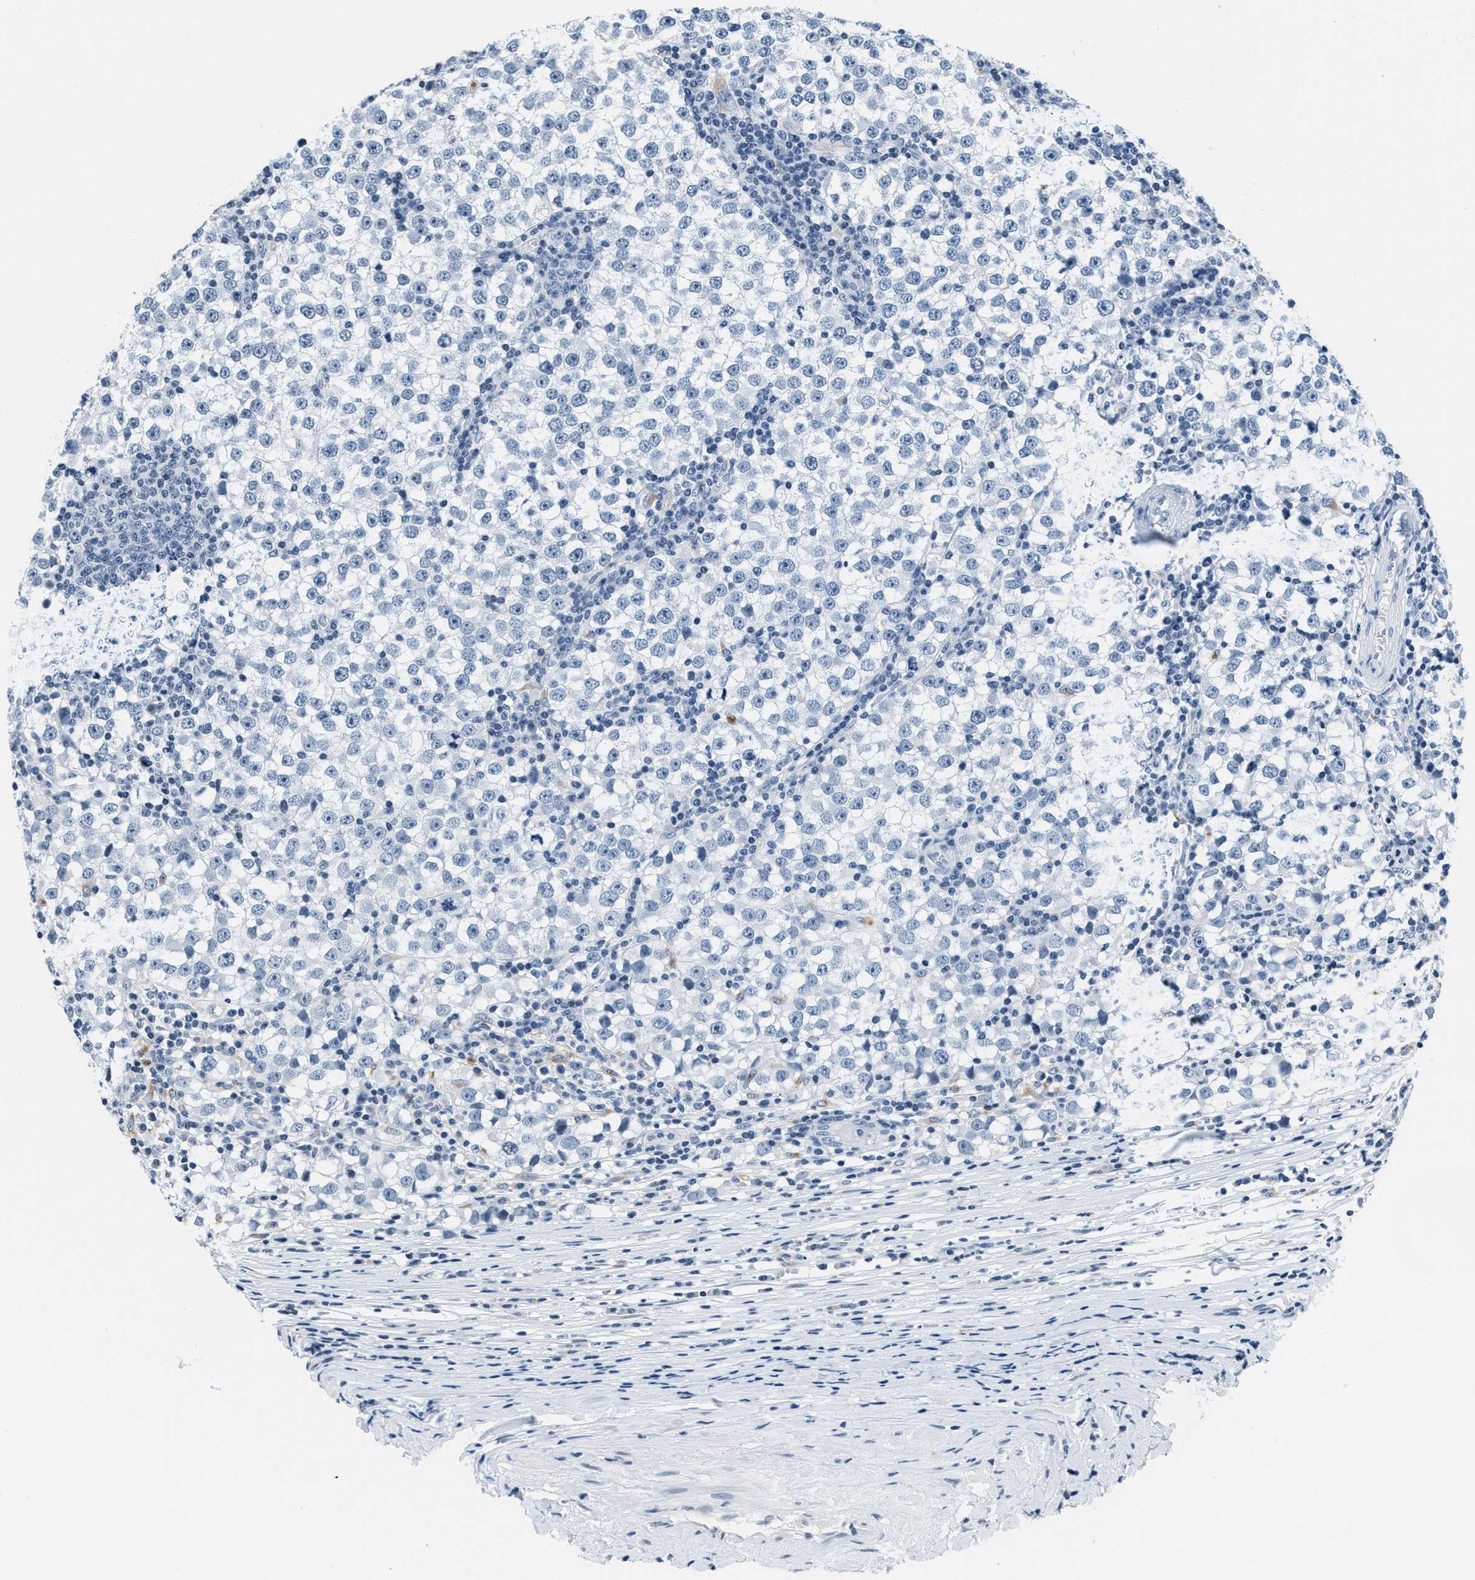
{"staining": {"intensity": "negative", "quantity": "none", "location": "none"}, "tissue": "testis cancer", "cell_type": "Tumor cells", "image_type": "cancer", "snomed": [{"axis": "morphology", "description": "Seminoma, NOS"}, {"axis": "topography", "description": "Testis"}], "caption": "Testis cancer stained for a protein using IHC shows no positivity tumor cells.", "gene": "CA4", "patient": {"sex": "male", "age": 65}}